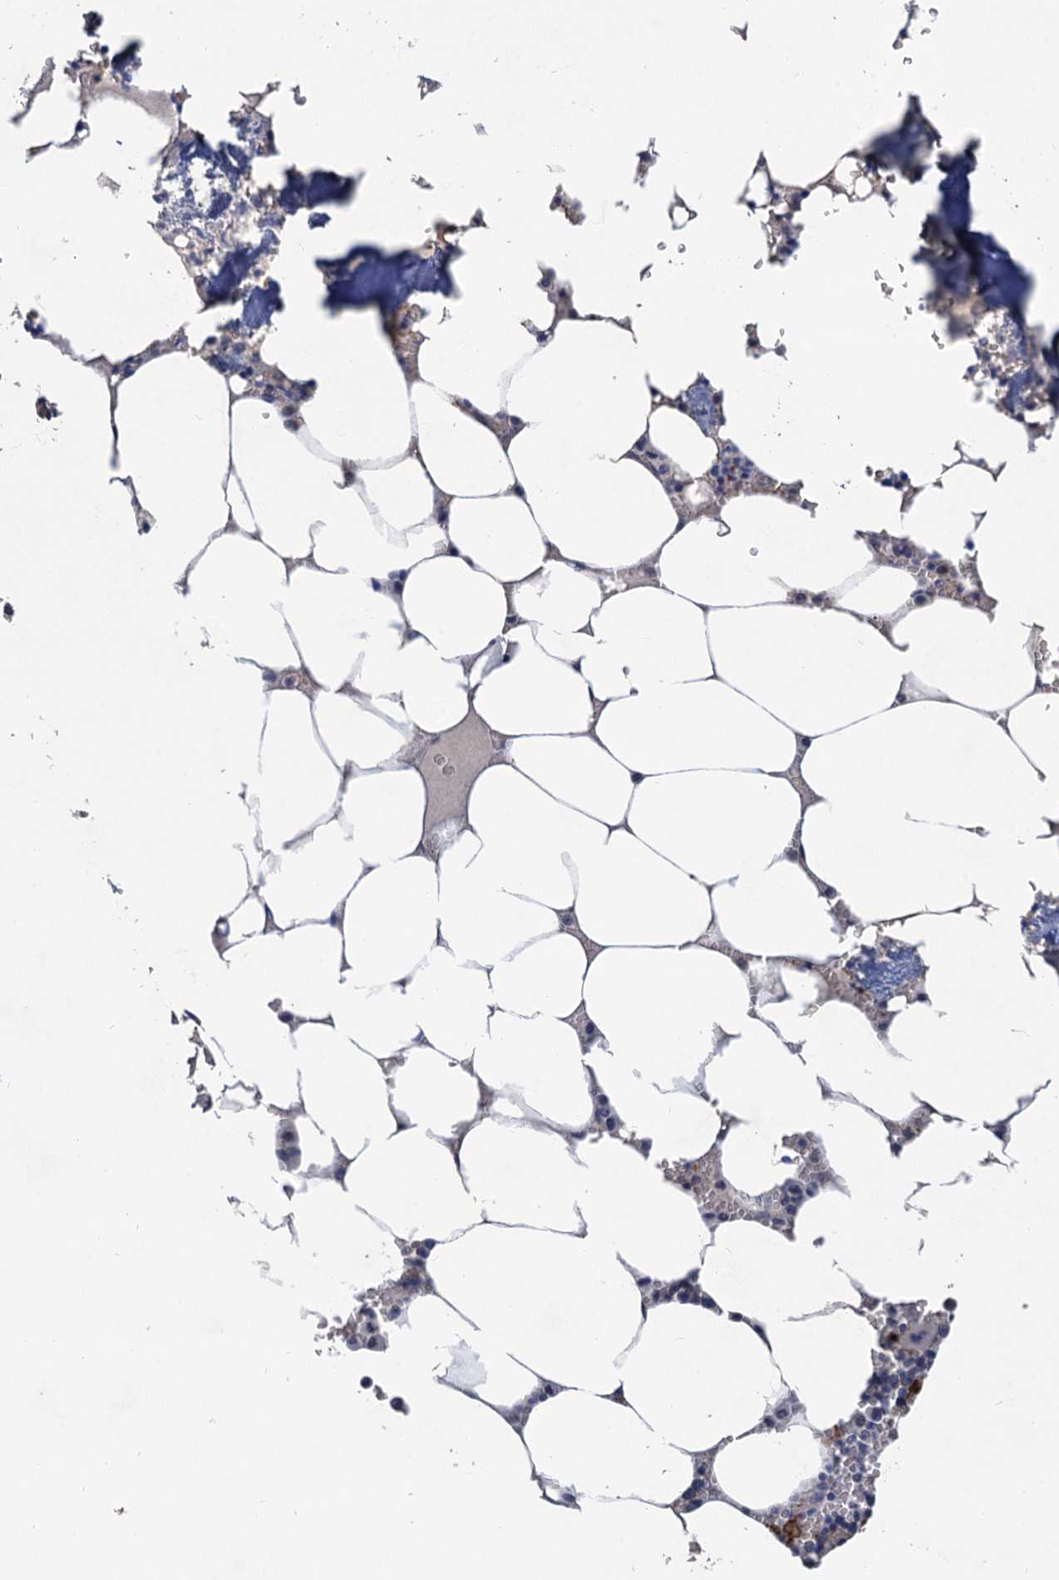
{"staining": {"intensity": "negative", "quantity": "none", "location": "none"}, "tissue": "bone marrow", "cell_type": "Hematopoietic cells", "image_type": "normal", "snomed": [{"axis": "morphology", "description": "Normal tissue, NOS"}, {"axis": "topography", "description": "Bone marrow"}], "caption": "Hematopoietic cells are negative for brown protein staining in benign bone marrow. (Immunohistochemistry, brightfield microscopy, high magnification).", "gene": "TRAF7", "patient": {"sex": "male", "age": 70}}